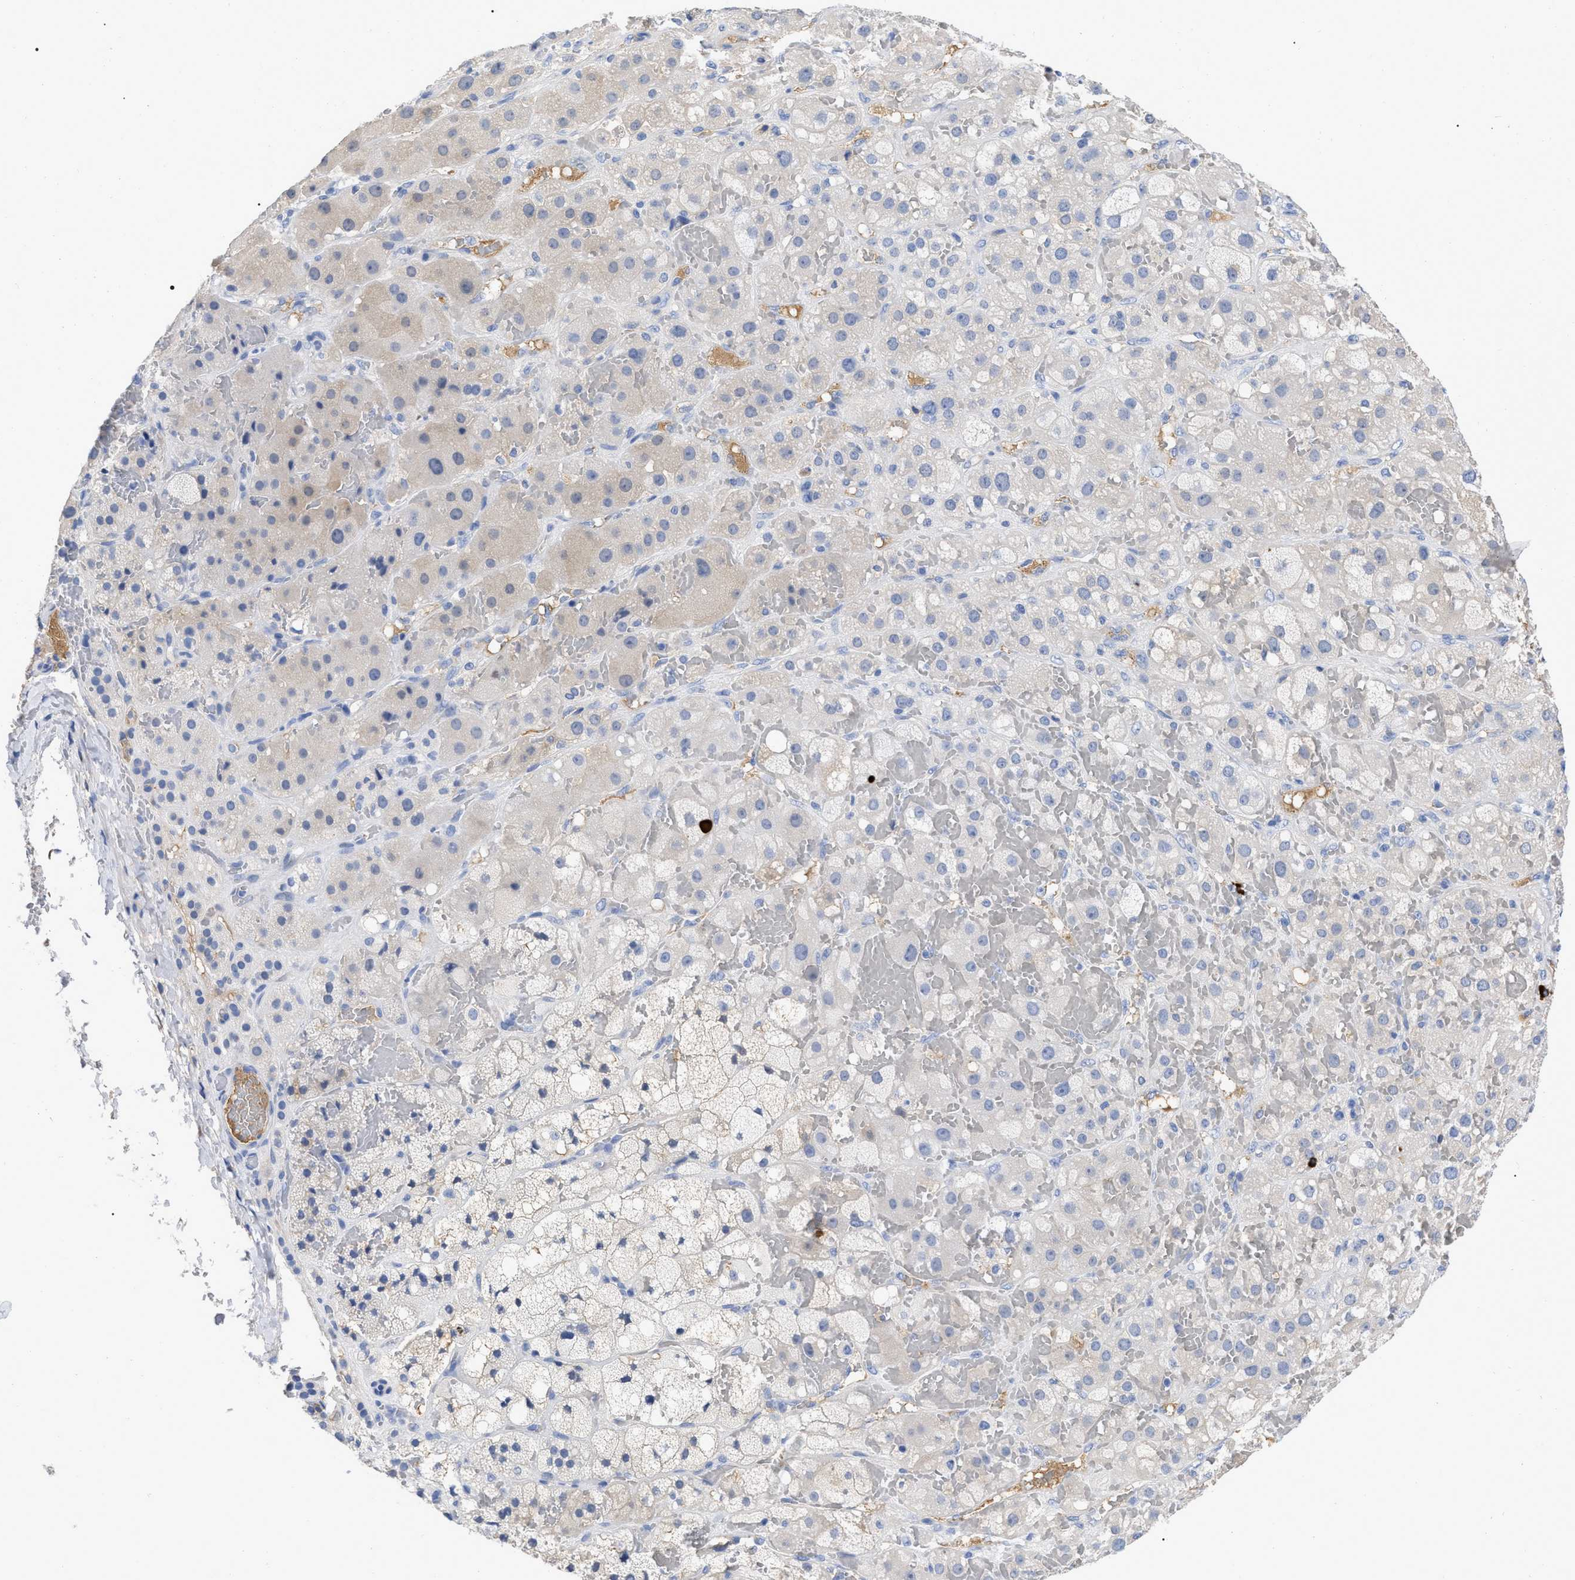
{"staining": {"intensity": "negative", "quantity": "none", "location": "none"}, "tissue": "adrenal gland", "cell_type": "Glandular cells", "image_type": "normal", "snomed": [{"axis": "morphology", "description": "Normal tissue, NOS"}, {"axis": "topography", "description": "Adrenal gland"}], "caption": "DAB (3,3'-diaminobenzidine) immunohistochemical staining of normal adrenal gland reveals no significant expression in glandular cells. (Brightfield microscopy of DAB immunohistochemistry (IHC) at high magnification).", "gene": "IGHV5", "patient": {"sex": "female", "age": 47}}